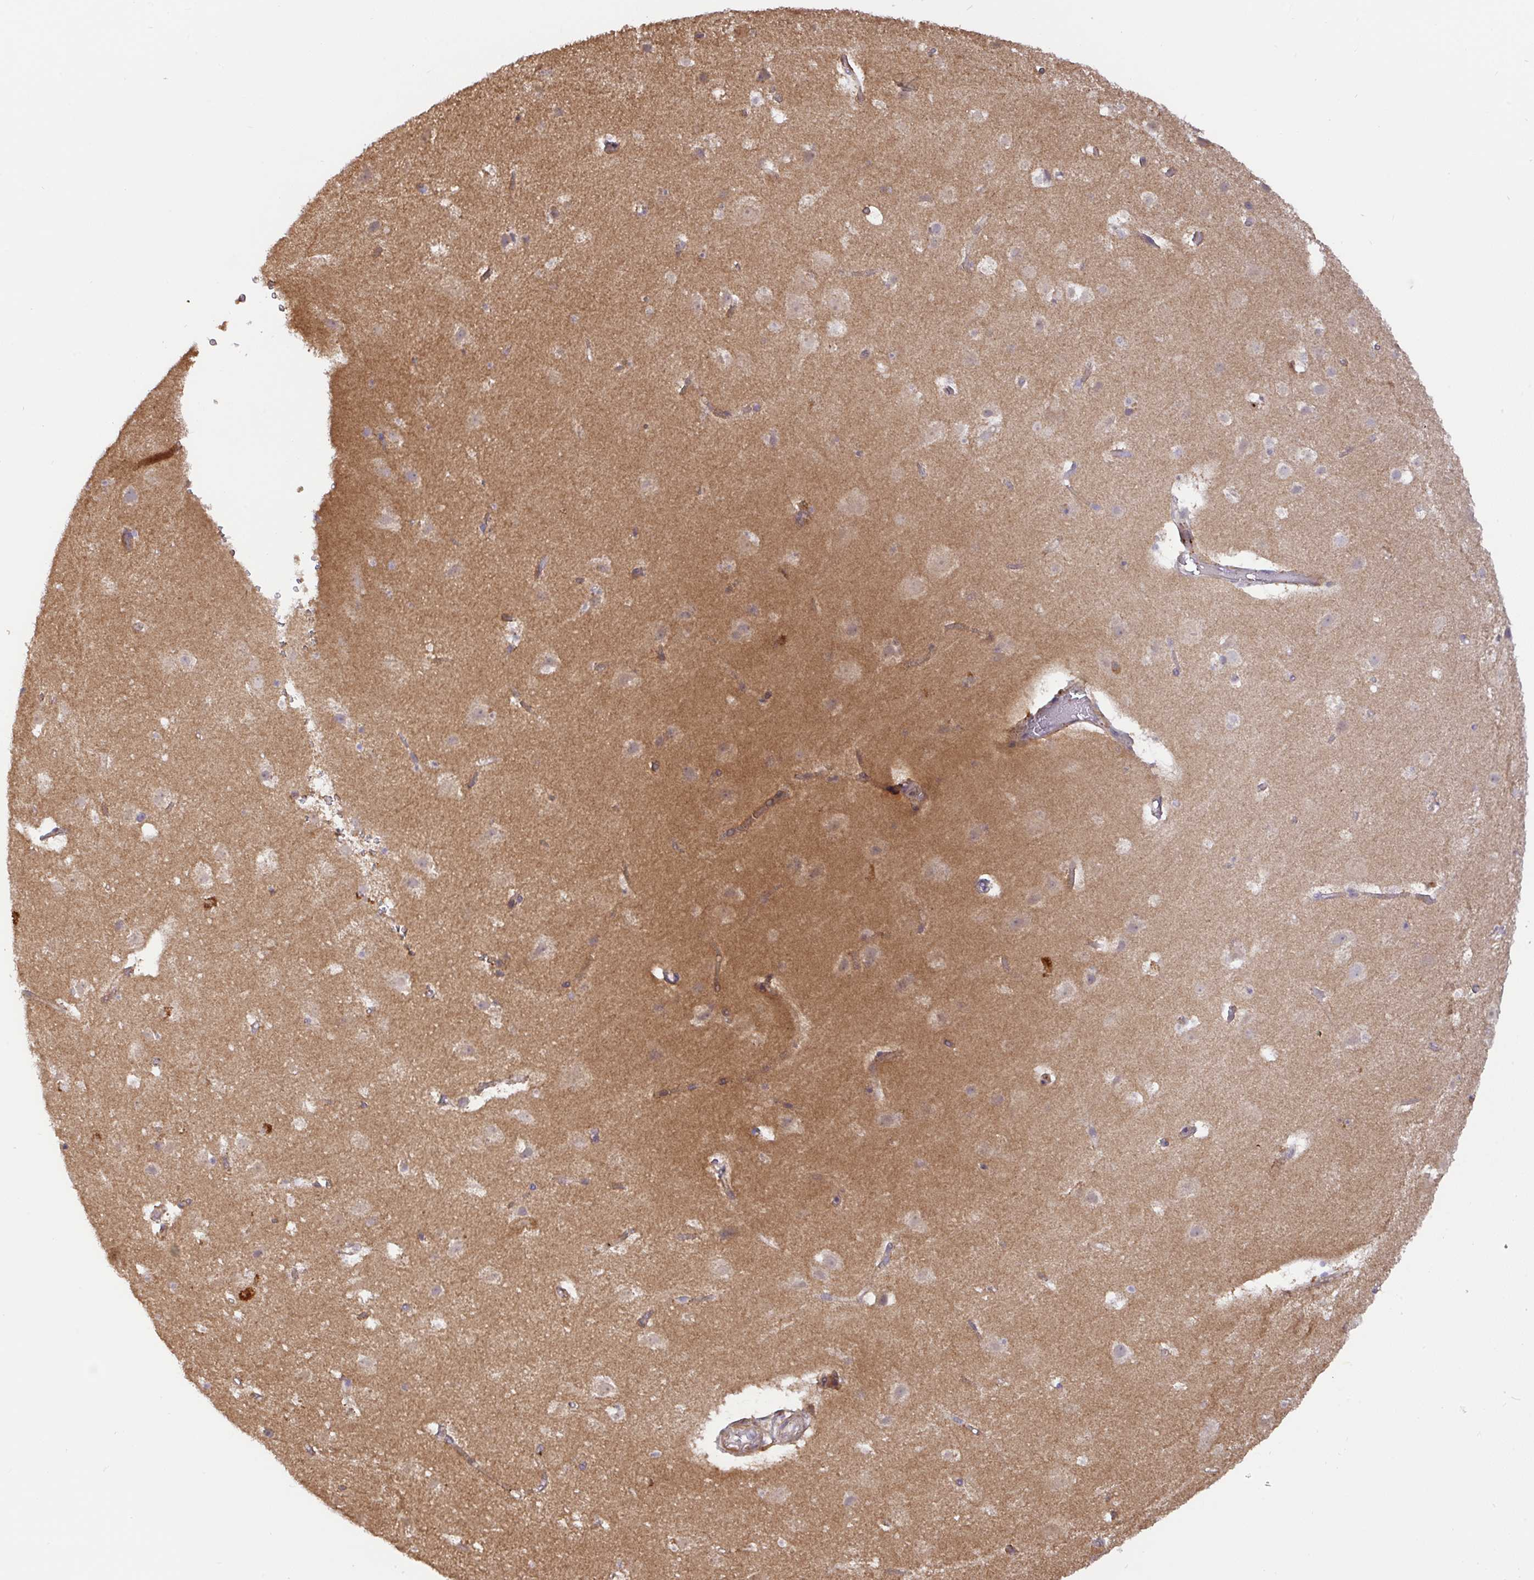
{"staining": {"intensity": "negative", "quantity": "none", "location": "none"}, "tissue": "cerebral cortex", "cell_type": "Endothelial cells", "image_type": "normal", "snomed": [{"axis": "morphology", "description": "Normal tissue, NOS"}, {"axis": "topography", "description": "Cerebral cortex"}], "caption": "IHC of normal human cerebral cortex reveals no positivity in endothelial cells. (DAB immunohistochemistry, high magnification).", "gene": "DLEU7", "patient": {"sex": "female", "age": 42}}